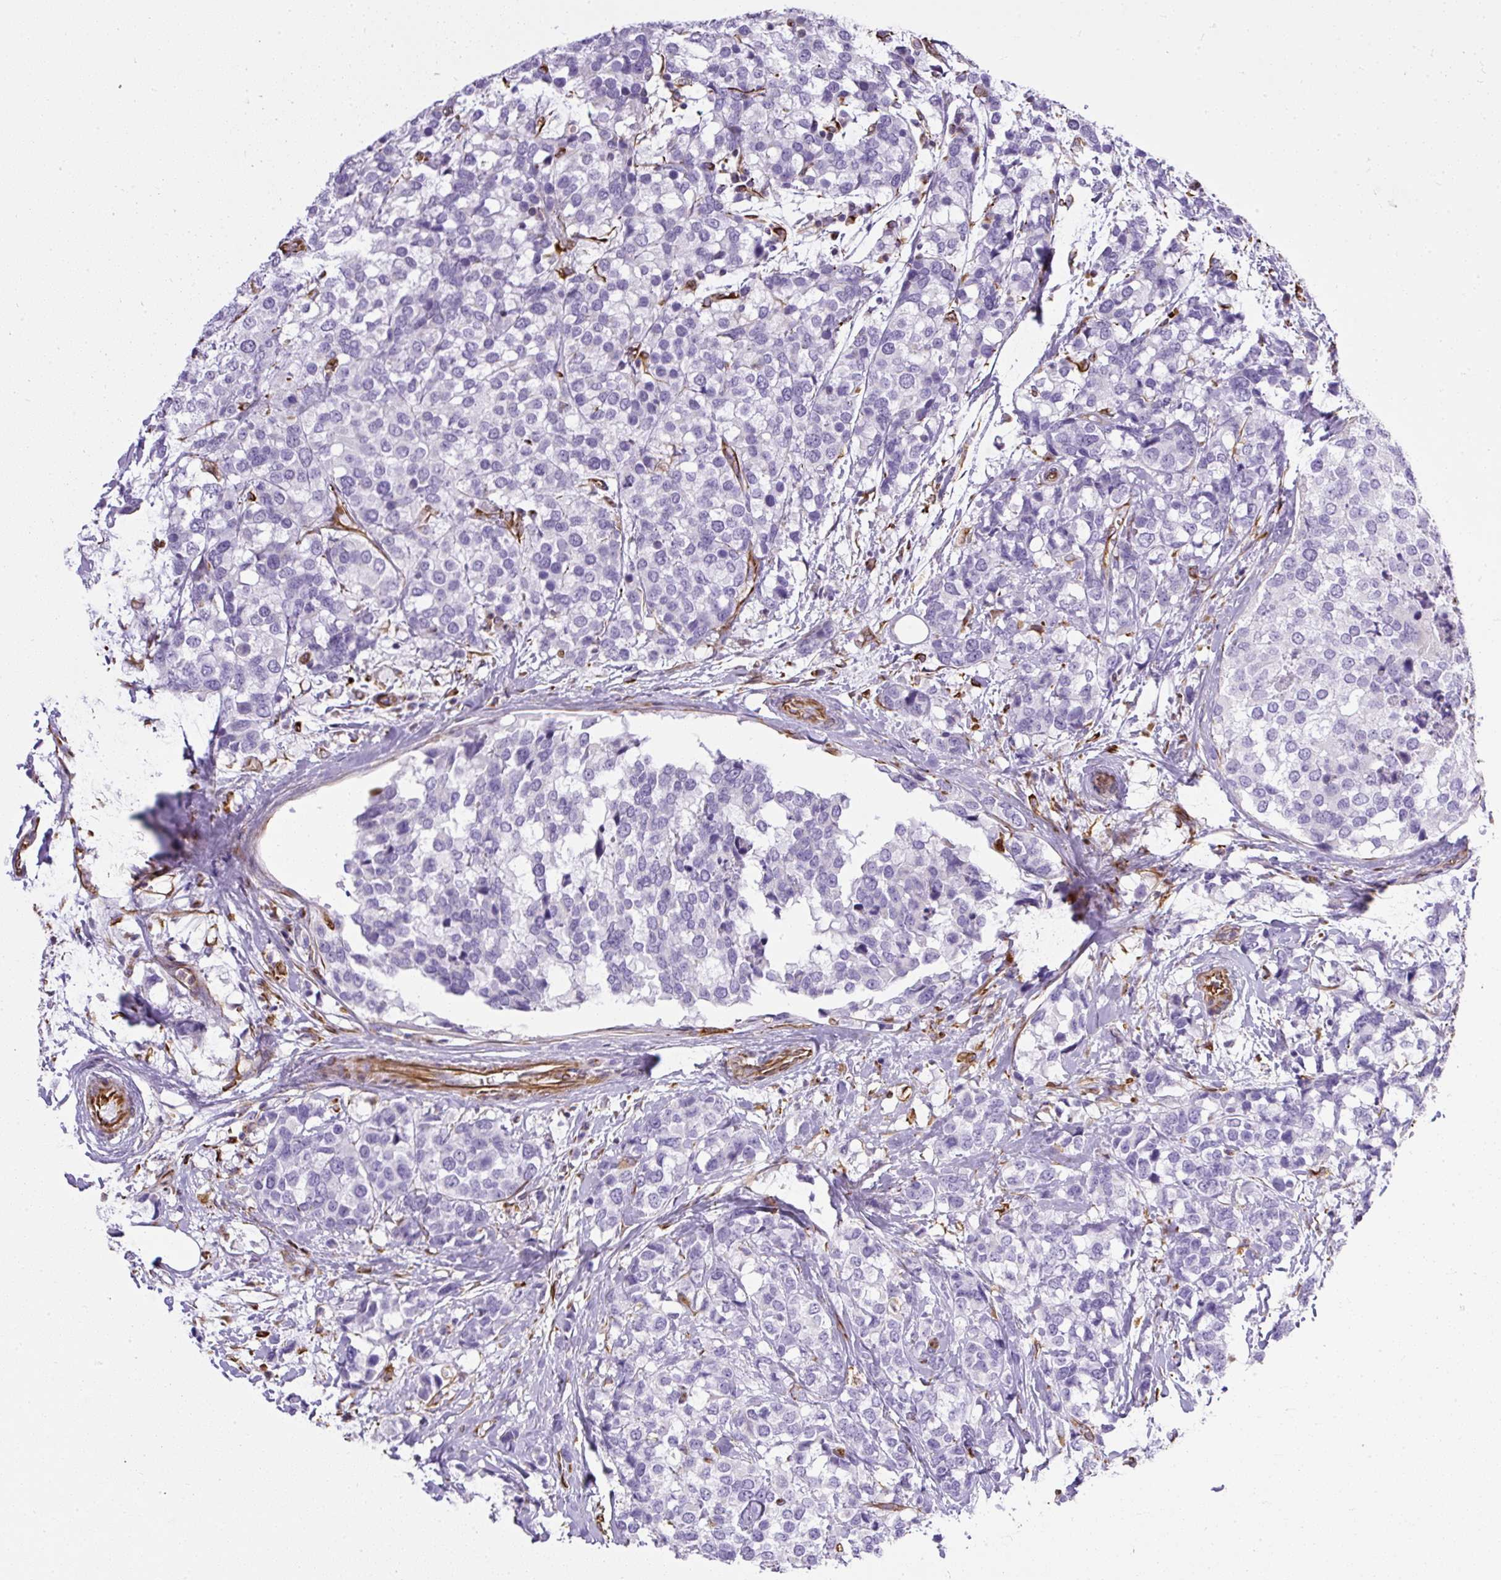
{"staining": {"intensity": "negative", "quantity": "none", "location": "none"}, "tissue": "breast cancer", "cell_type": "Tumor cells", "image_type": "cancer", "snomed": [{"axis": "morphology", "description": "Lobular carcinoma"}, {"axis": "topography", "description": "Breast"}], "caption": "Histopathology image shows no significant protein positivity in tumor cells of lobular carcinoma (breast).", "gene": "PLS1", "patient": {"sex": "female", "age": 59}}